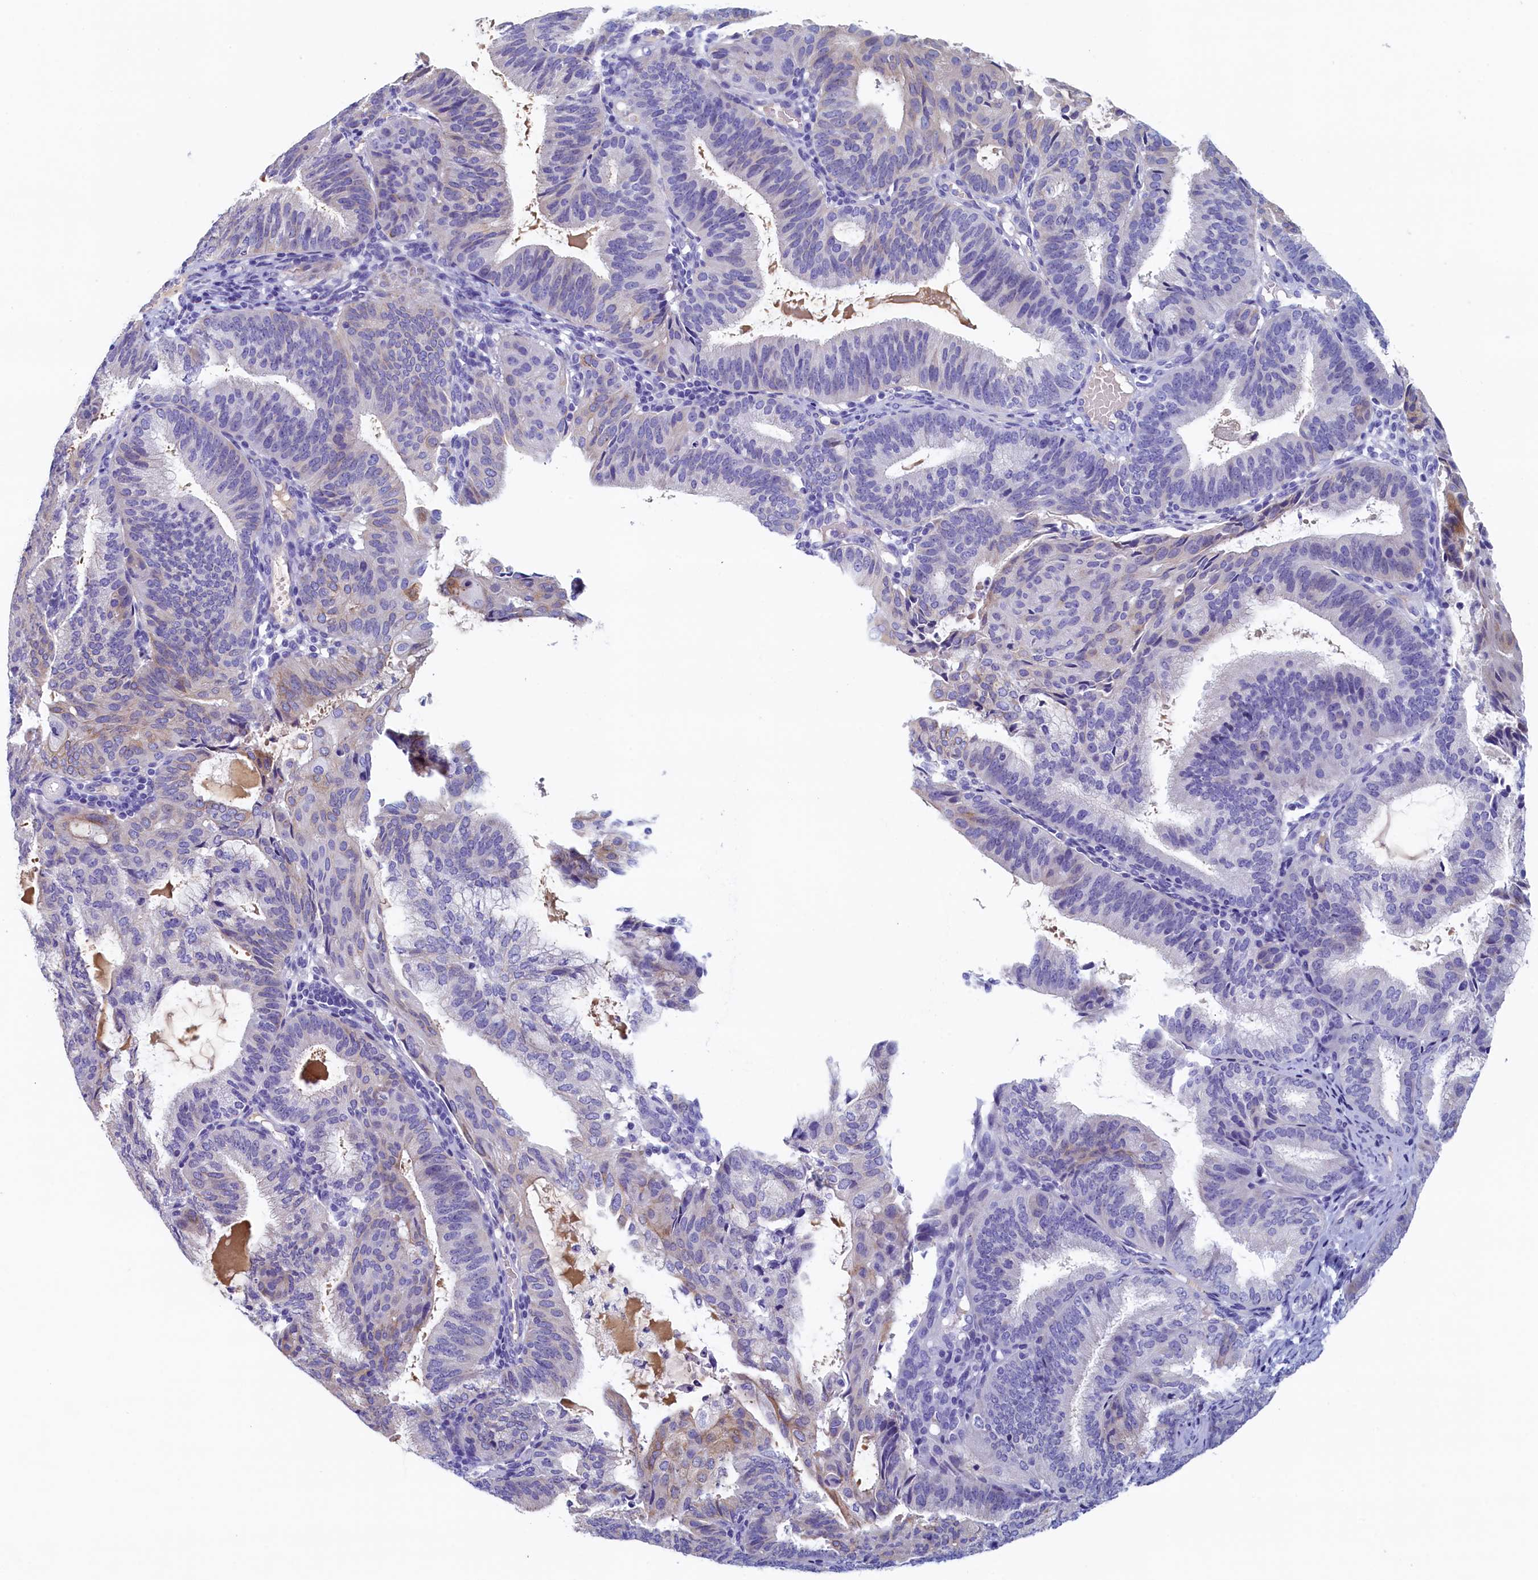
{"staining": {"intensity": "negative", "quantity": "none", "location": "none"}, "tissue": "endometrial cancer", "cell_type": "Tumor cells", "image_type": "cancer", "snomed": [{"axis": "morphology", "description": "Adenocarcinoma, NOS"}, {"axis": "topography", "description": "Endometrium"}], "caption": "DAB (3,3'-diaminobenzidine) immunohistochemical staining of human endometrial cancer reveals no significant expression in tumor cells.", "gene": "GUCA1C", "patient": {"sex": "female", "age": 49}}